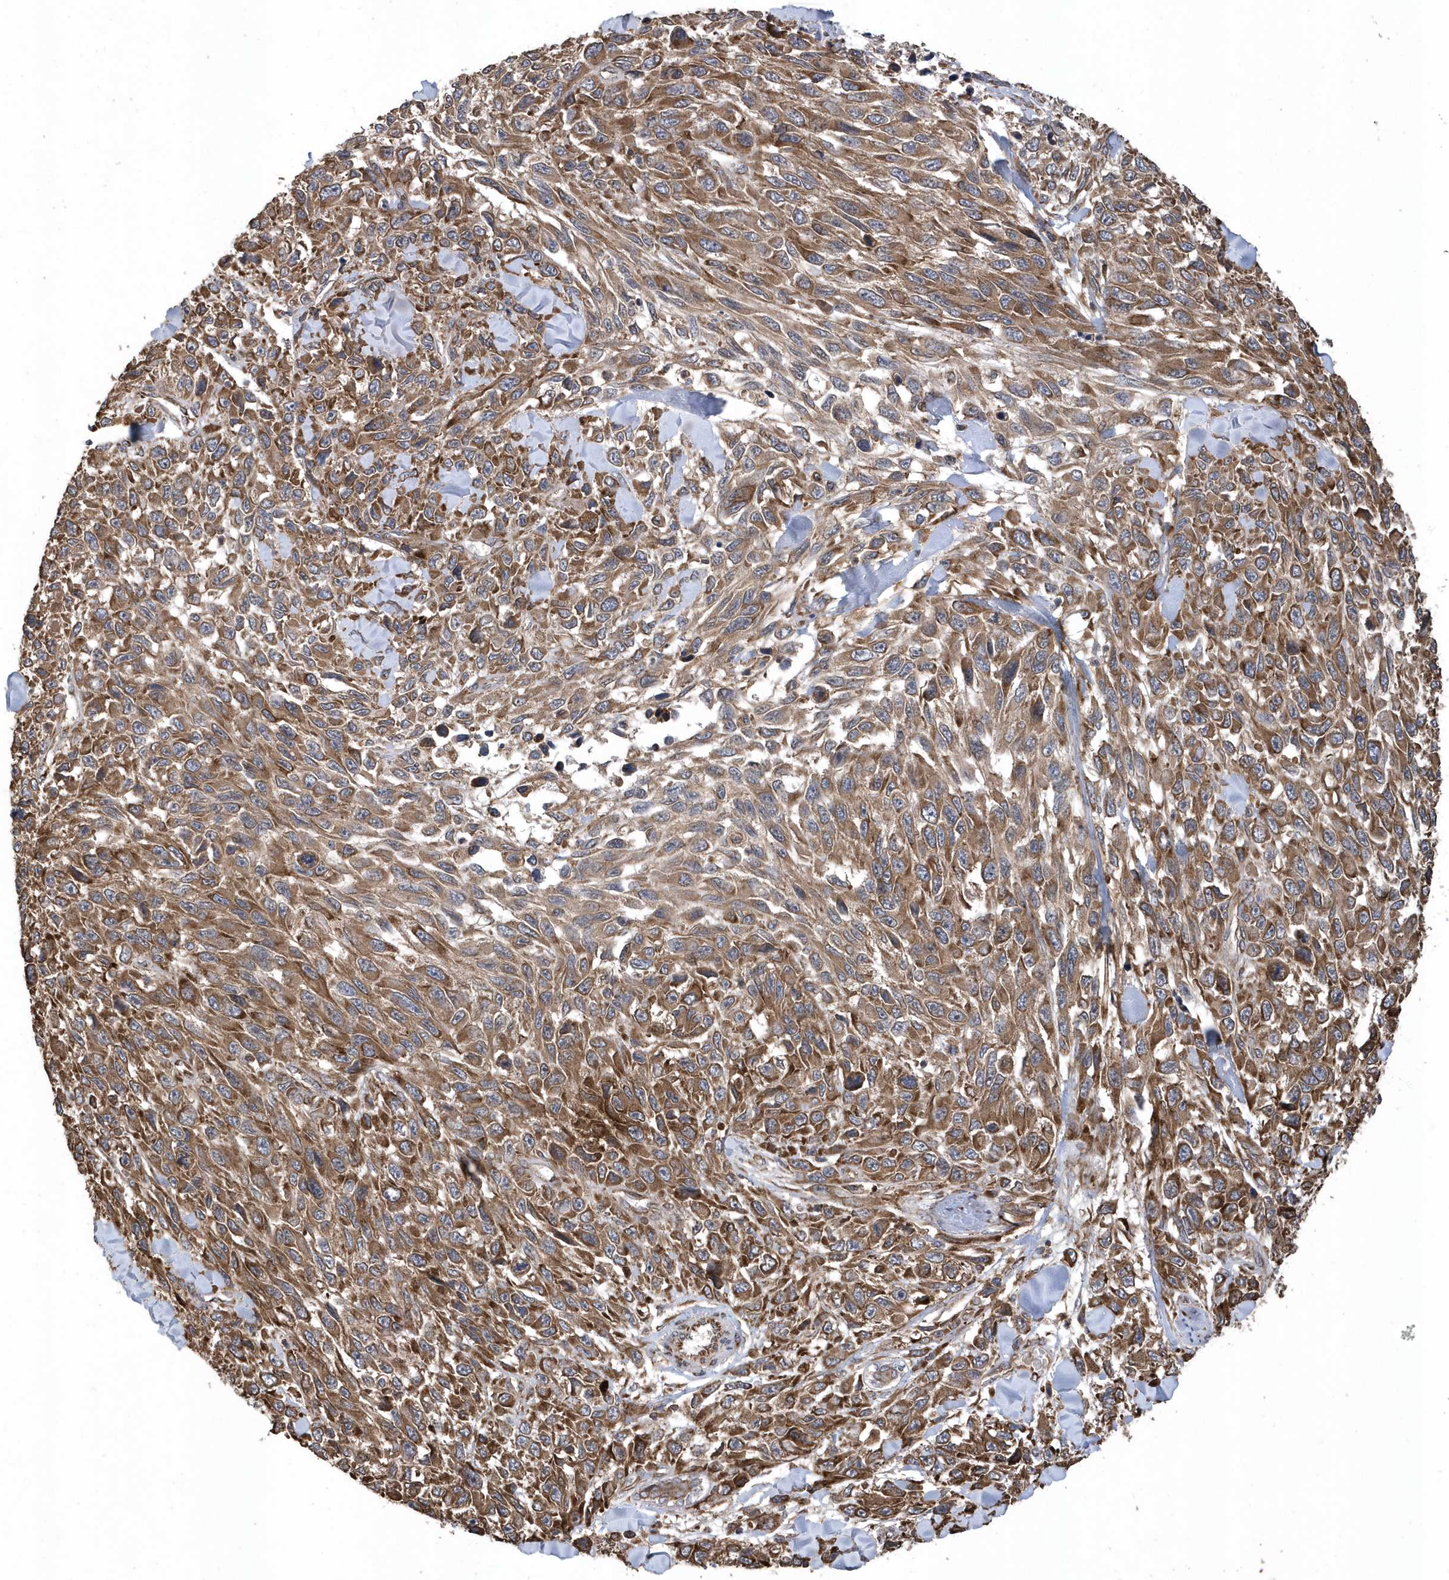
{"staining": {"intensity": "moderate", "quantity": ">75%", "location": "cytoplasmic/membranous"}, "tissue": "melanoma", "cell_type": "Tumor cells", "image_type": "cancer", "snomed": [{"axis": "morphology", "description": "Malignant melanoma, NOS"}, {"axis": "topography", "description": "Skin"}], "caption": "Moderate cytoplasmic/membranous staining for a protein is seen in approximately >75% of tumor cells of malignant melanoma using immunohistochemistry.", "gene": "WASHC5", "patient": {"sex": "female", "age": 96}}